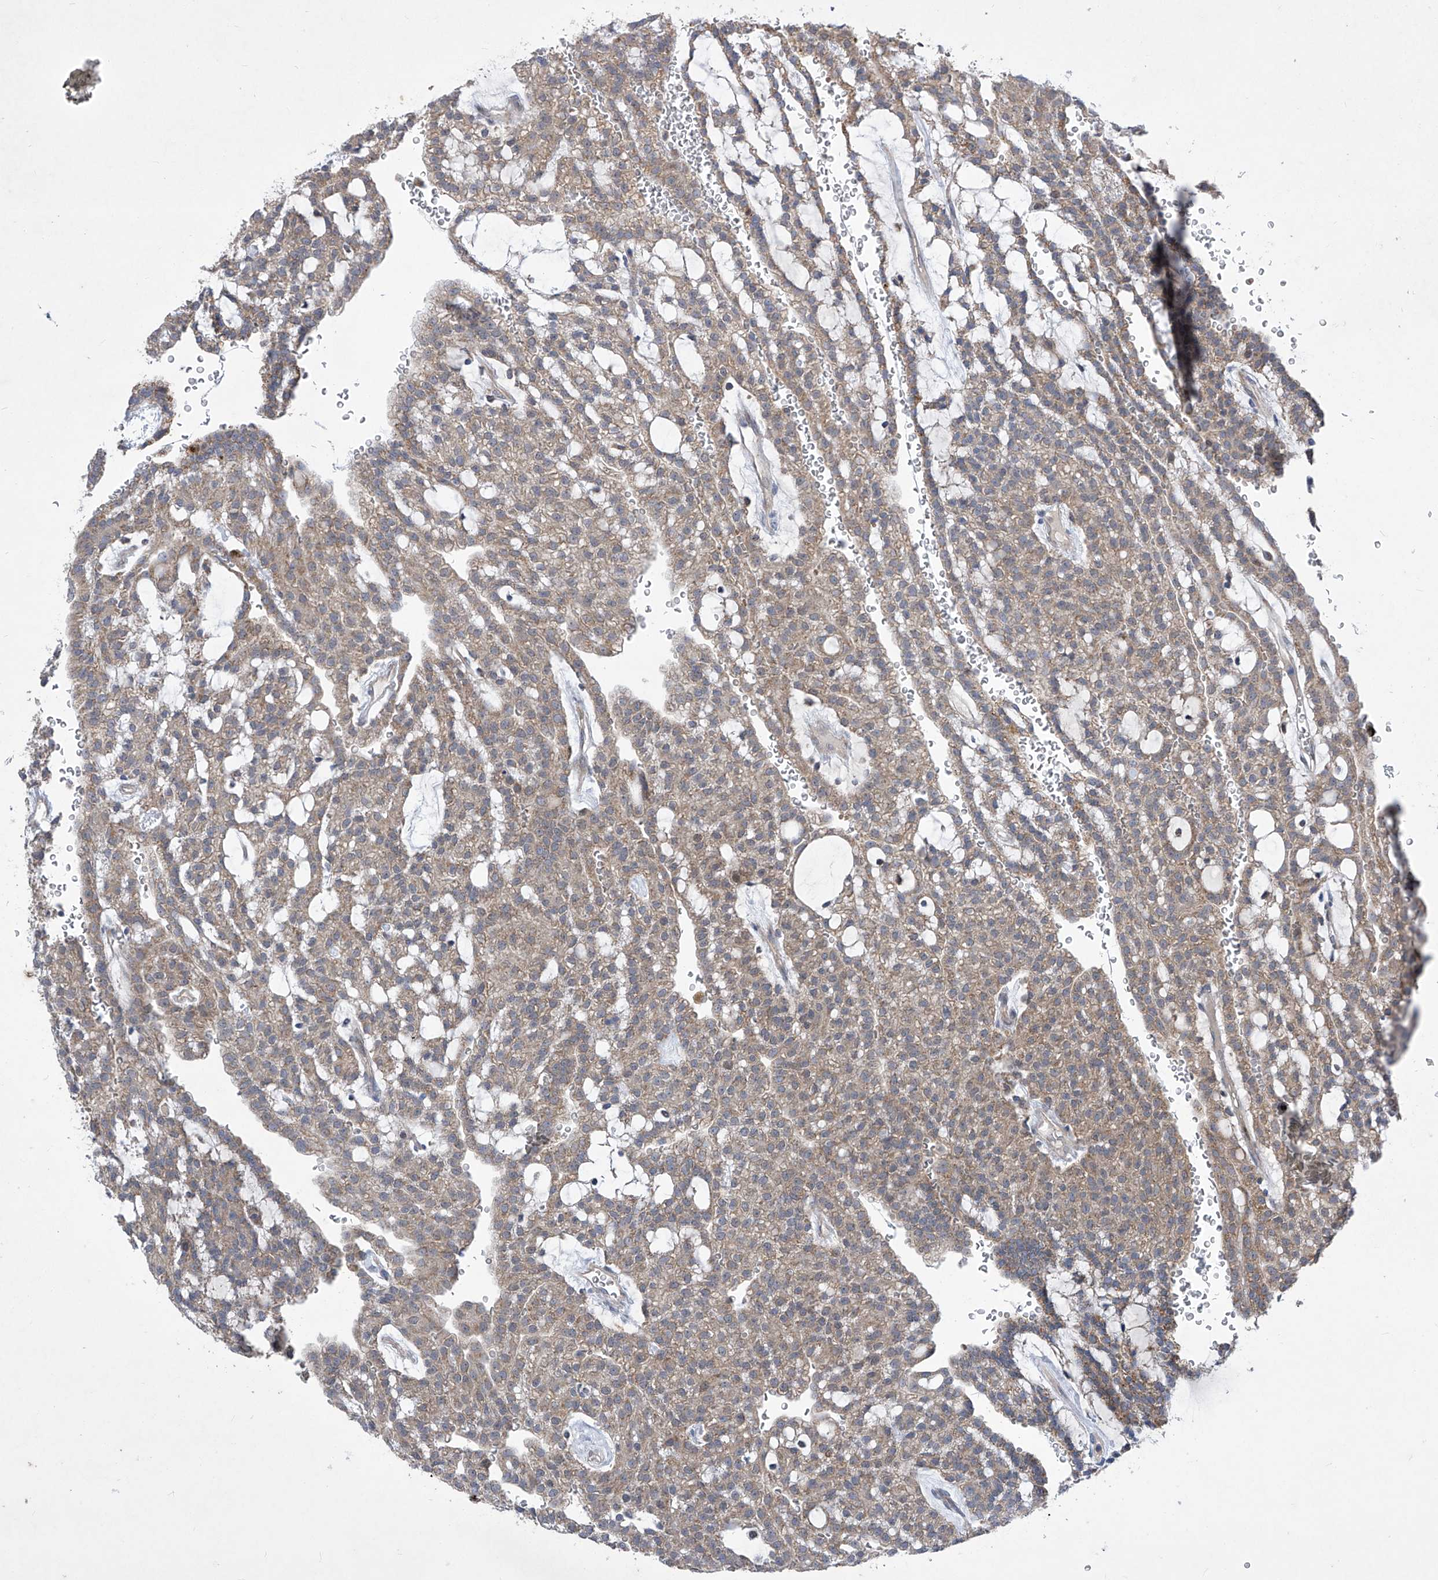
{"staining": {"intensity": "weak", "quantity": "25%-75%", "location": "cytoplasmic/membranous"}, "tissue": "renal cancer", "cell_type": "Tumor cells", "image_type": "cancer", "snomed": [{"axis": "morphology", "description": "Adenocarcinoma, NOS"}, {"axis": "topography", "description": "Kidney"}], "caption": "IHC (DAB (3,3'-diaminobenzidine)) staining of adenocarcinoma (renal) demonstrates weak cytoplasmic/membranous protein positivity in approximately 25%-75% of tumor cells. (IHC, brightfield microscopy, high magnification).", "gene": "COQ3", "patient": {"sex": "male", "age": 63}}